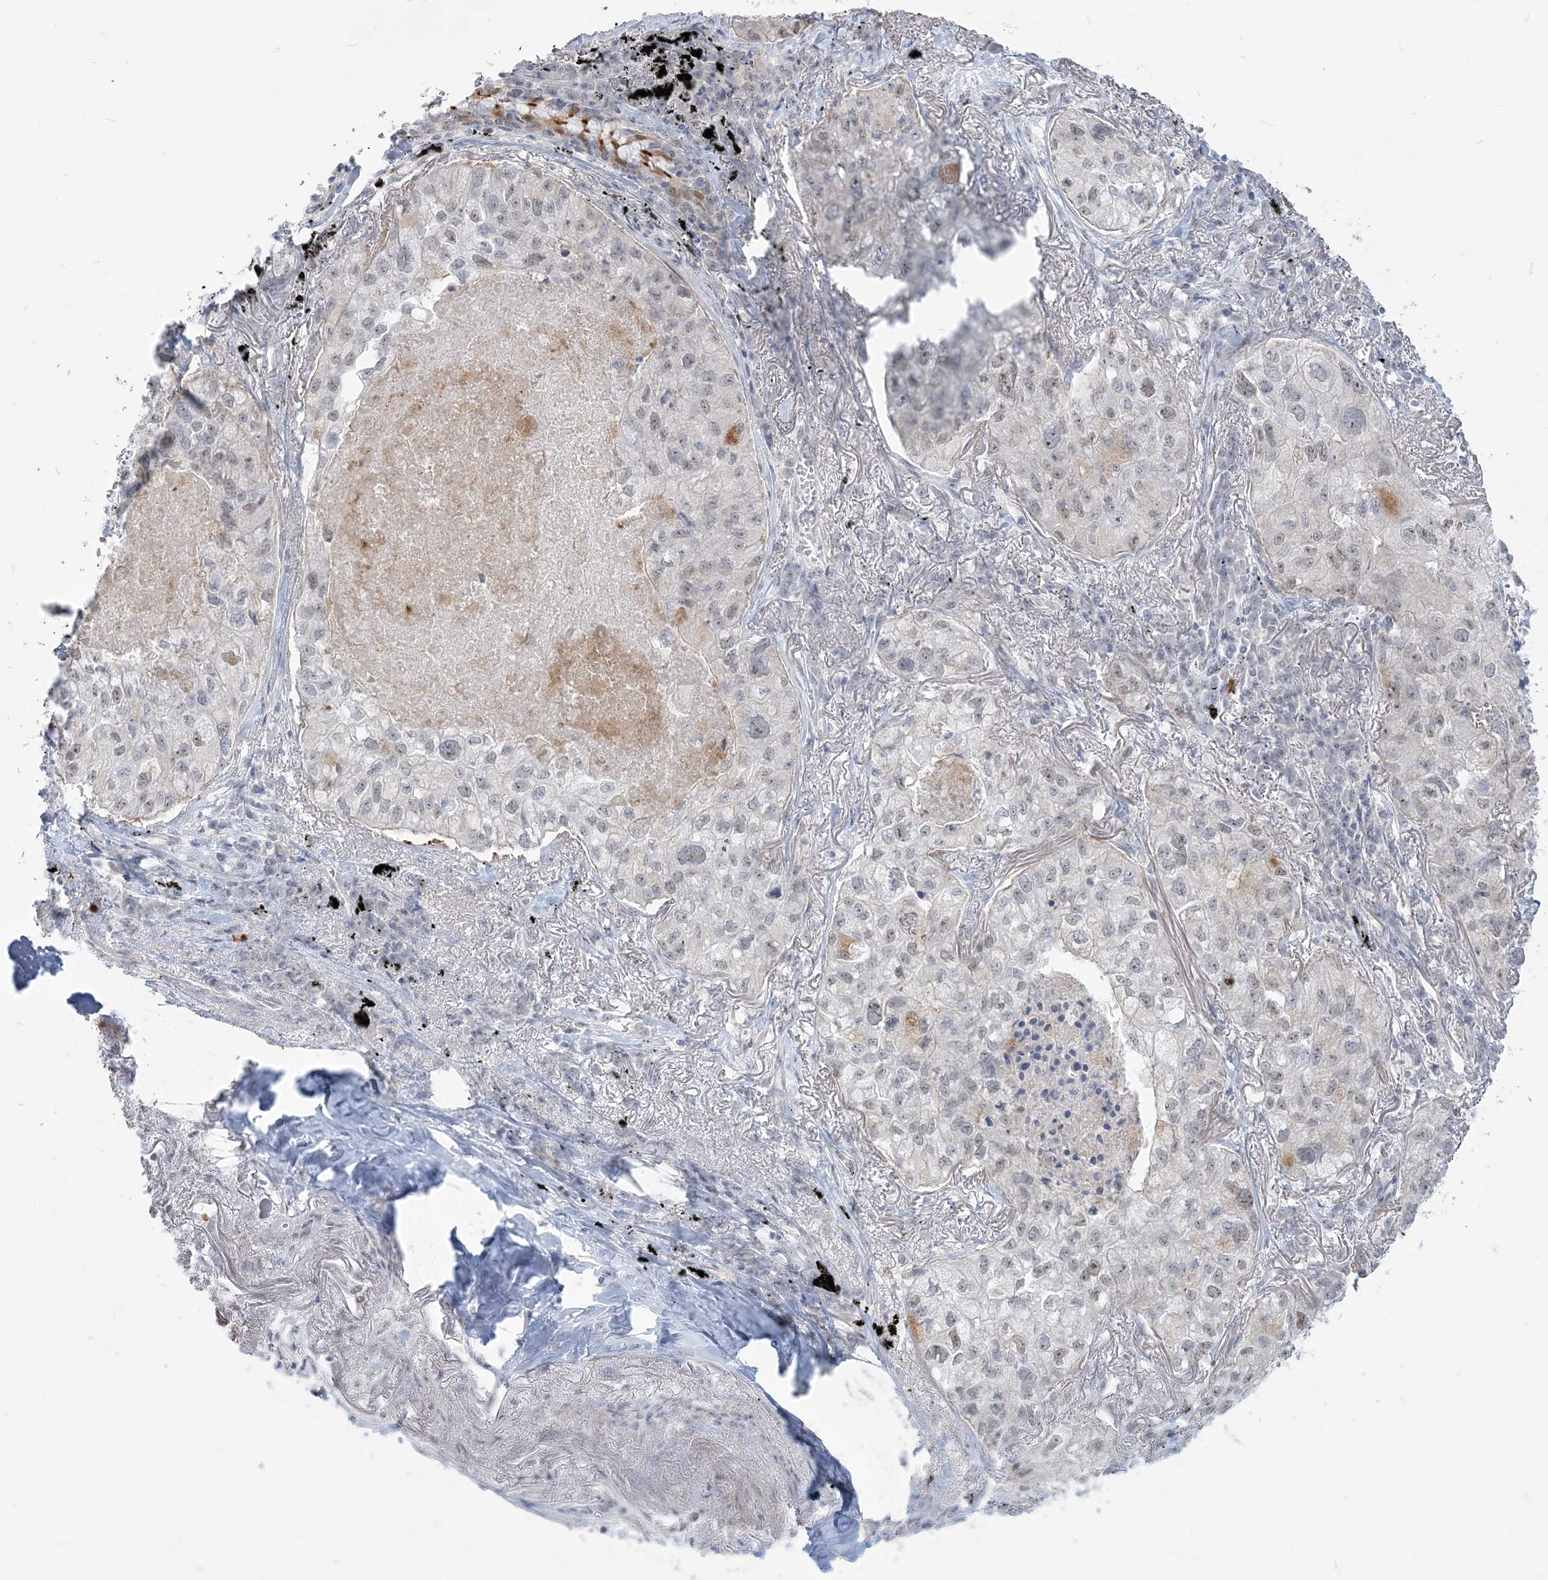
{"staining": {"intensity": "weak", "quantity": "<25%", "location": "nuclear"}, "tissue": "lung cancer", "cell_type": "Tumor cells", "image_type": "cancer", "snomed": [{"axis": "morphology", "description": "Adenocarcinoma, NOS"}, {"axis": "topography", "description": "Lung"}], "caption": "An immunohistochemistry (IHC) histopathology image of adenocarcinoma (lung) is shown. There is no staining in tumor cells of adenocarcinoma (lung). (Stains: DAB immunohistochemistry (IHC) with hematoxylin counter stain, Microscopy: brightfield microscopy at high magnification).", "gene": "SDAD1", "patient": {"sex": "male", "age": 65}}